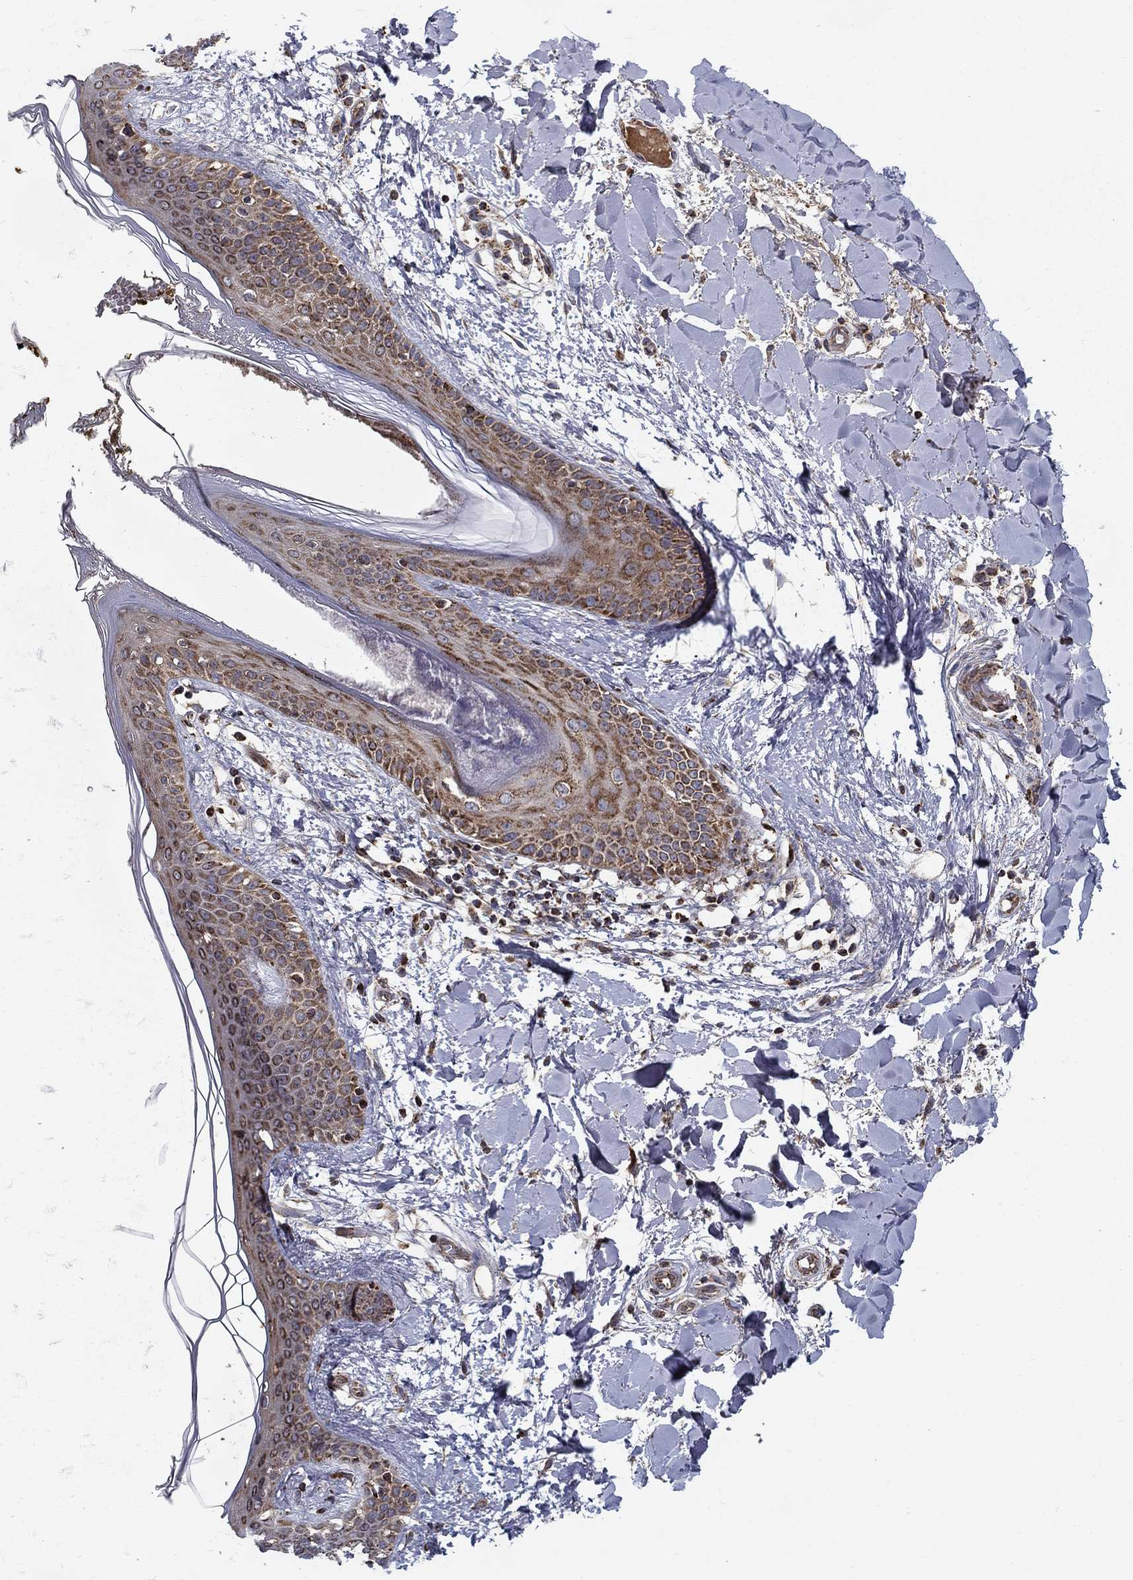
{"staining": {"intensity": "moderate", "quantity": "<25%", "location": "cytoplasmic/membranous"}, "tissue": "skin", "cell_type": "Fibroblasts", "image_type": "normal", "snomed": [{"axis": "morphology", "description": "Normal tissue, NOS"}, {"axis": "topography", "description": "Skin"}], "caption": "This is a photomicrograph of immunohistochemistry (IHC) staining of normal skin, which shows moderate expression in the cytoplasmic/membranous of fibroblasts.", "gene": "NDUFS8", "patient": {"sex": "female", "age": 34}}